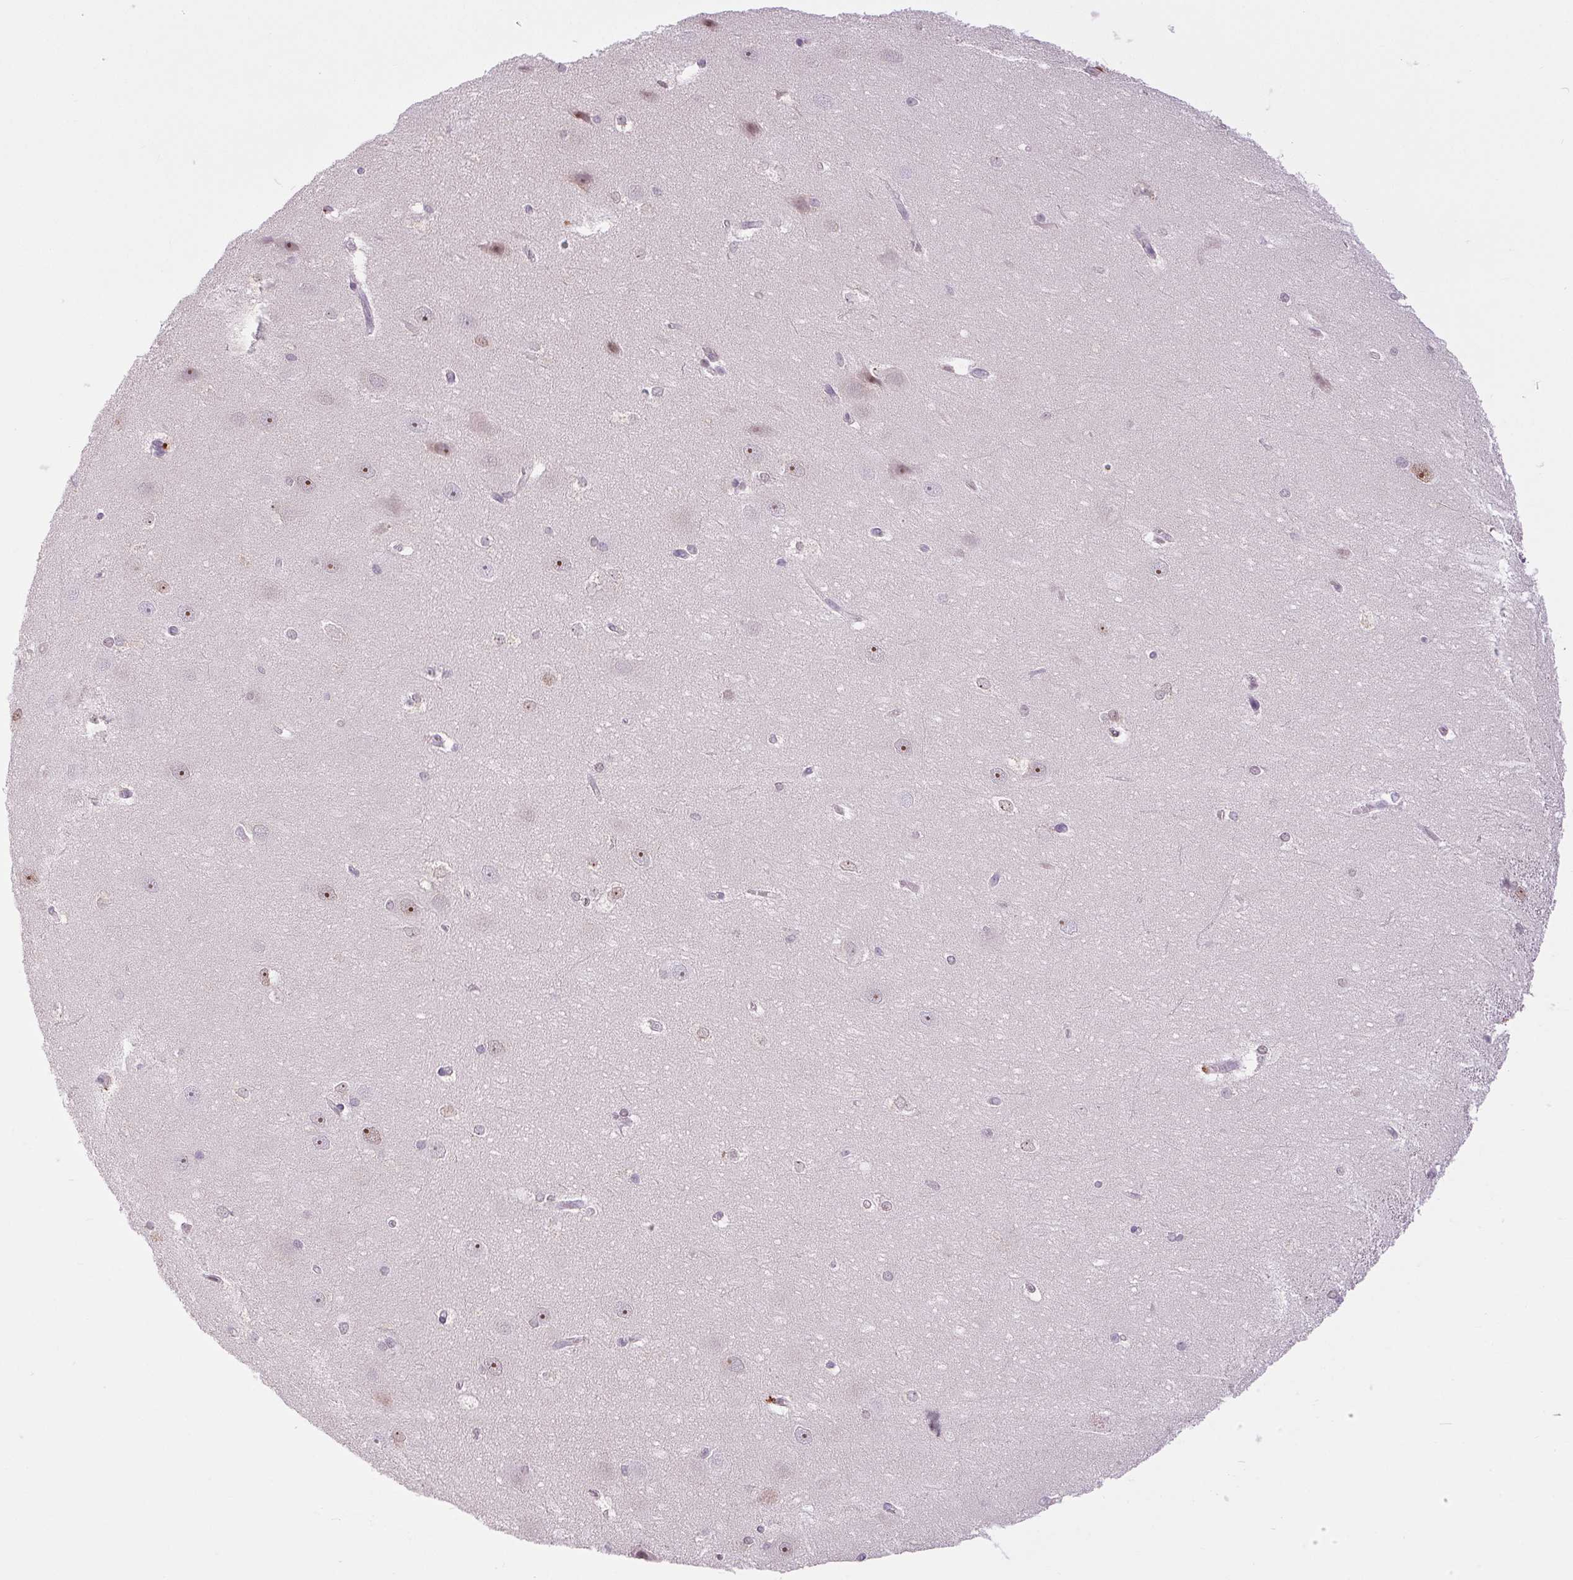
{"staining": {"intensity": "negative", "quantity": "none", "location": "none"}, "tissue": "hippocampus", "cell_type": "Glial cells", "image_type": "normal", "snomed": [{"axis": "morphology", "description": "Normal tissue, NOS"}, {"axis": "topography", "description": "Cerebral cortex"}, {"axis": "topography", "description": "Hippocampus"}], "caption": "Immunohistochemistry (IHC) photomicrograph of benign hippocampus: human hippocampus stained with DAB (3,3'-diaminobenzidine) reveals no significant protein expression in glial cells.", "gene": "SMIM6", "patient": {"sex": "female", "age": 19}}